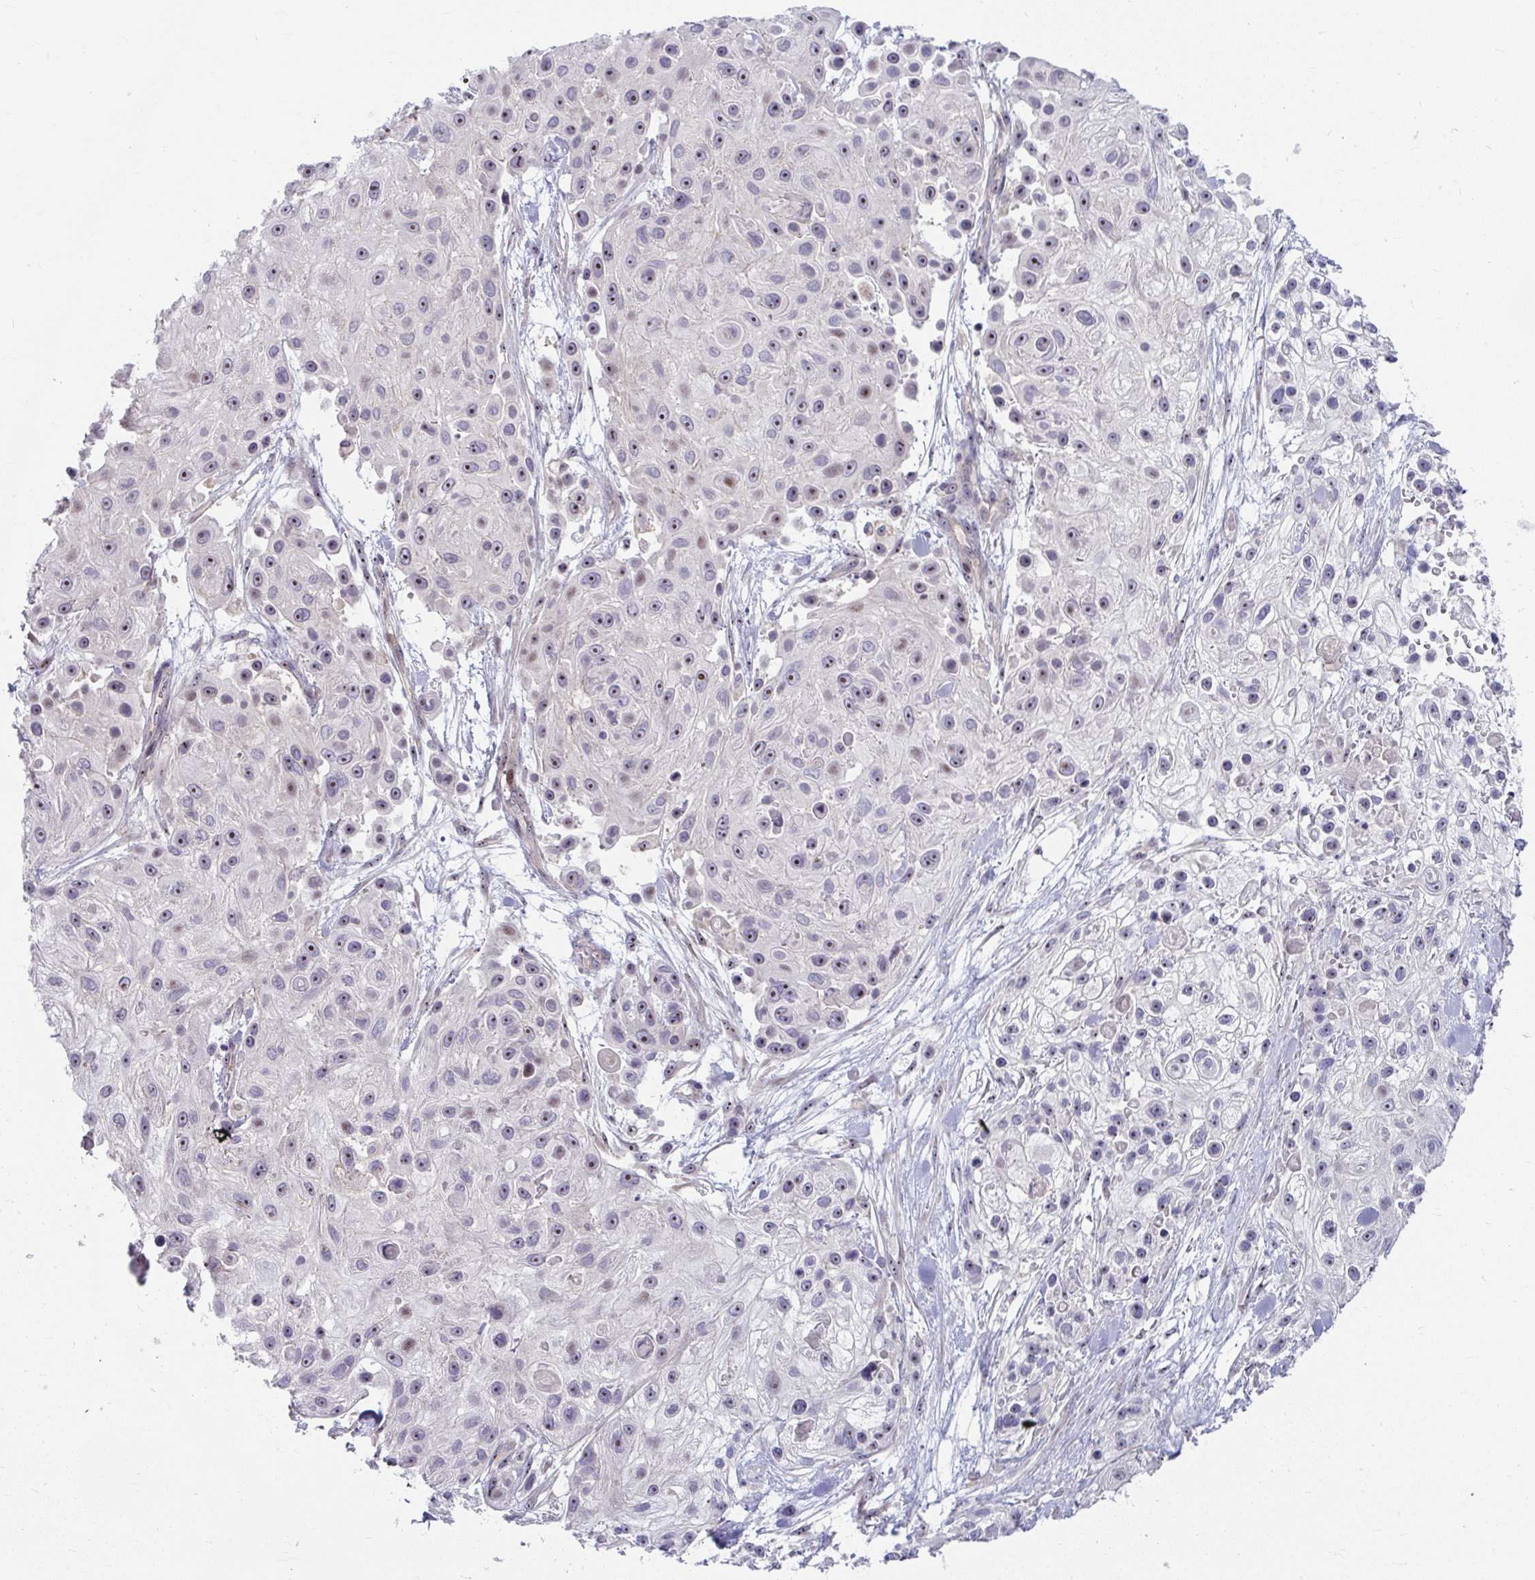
{"staining": {"intensity": "negative", "quantity": "none", "location": "none"}, "tissue": "skin cancer", "cell_type": "Tumor cells", "image_type": "cancer", "snomed": [{"axis": "morphology", "description": "Squamous cell carcinoma, NOS"}, {"axis": "topography", "description": "Skin"}], "caption": "Squamous cell carcinoma (skin) stained for a protein using immunohistochemistry (IHC) reveals no staining tumor cells.", "gene": "MUS81", "patient": {"sex": "male", "age": 67}}